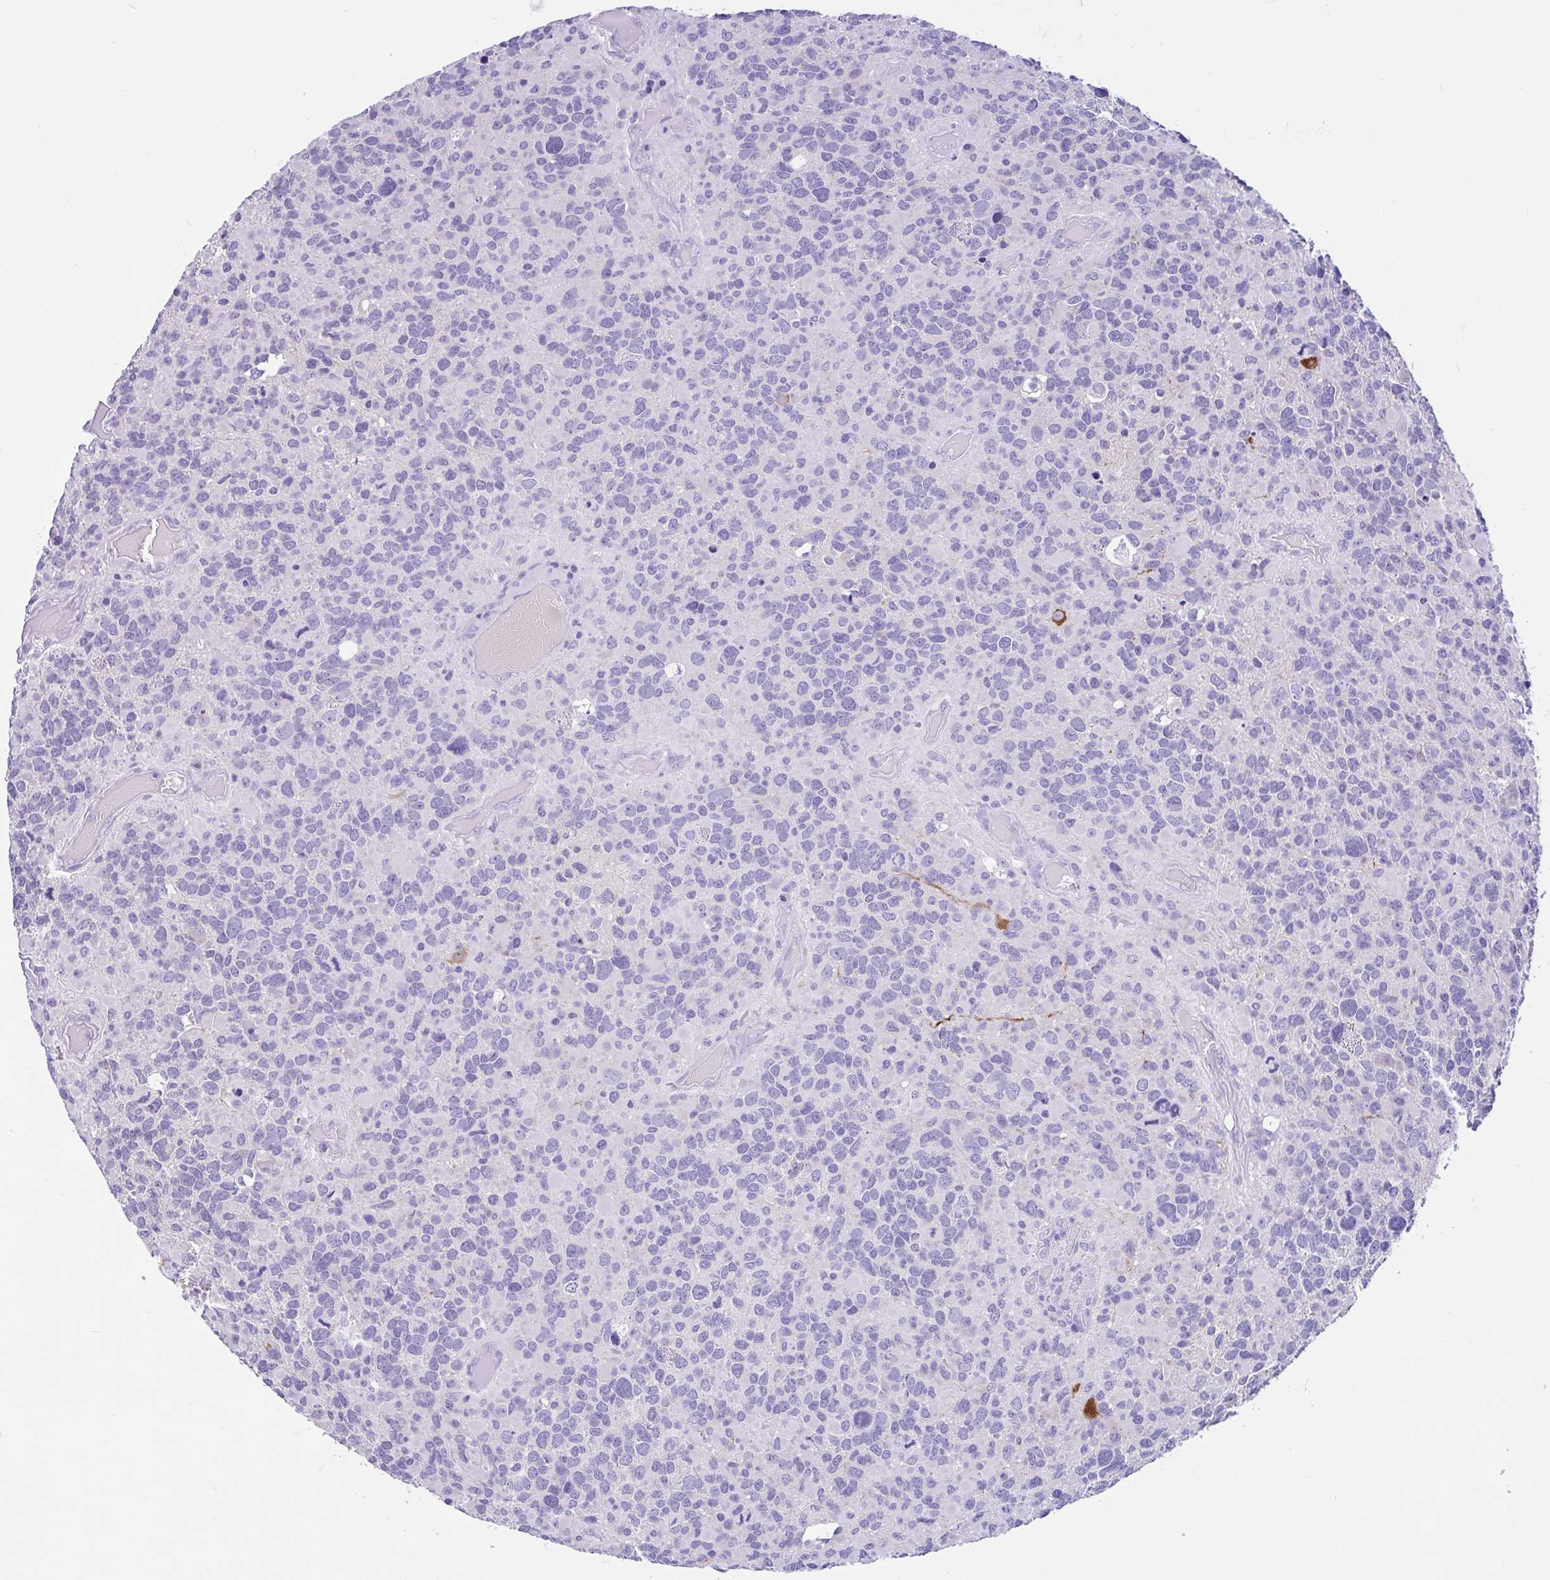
{"staining": {"intensity": "negative", "quantity": "none", "location": "none"}, "tissue": "glioma", "cell_type": "Tumor cells", "image_type": "cancer", "snomed": [{"axis": "morphology", "description": "Glioma, malignant, High grade"}, {"axis": "topography", "description": "Brain"}], "caption": "Immunohistochemical staining of human malignant high-grade glioma reveals no significant staining in tumor cells.", "gene": "OR4N4", "patient": {"sex": "female", "age": 40}}